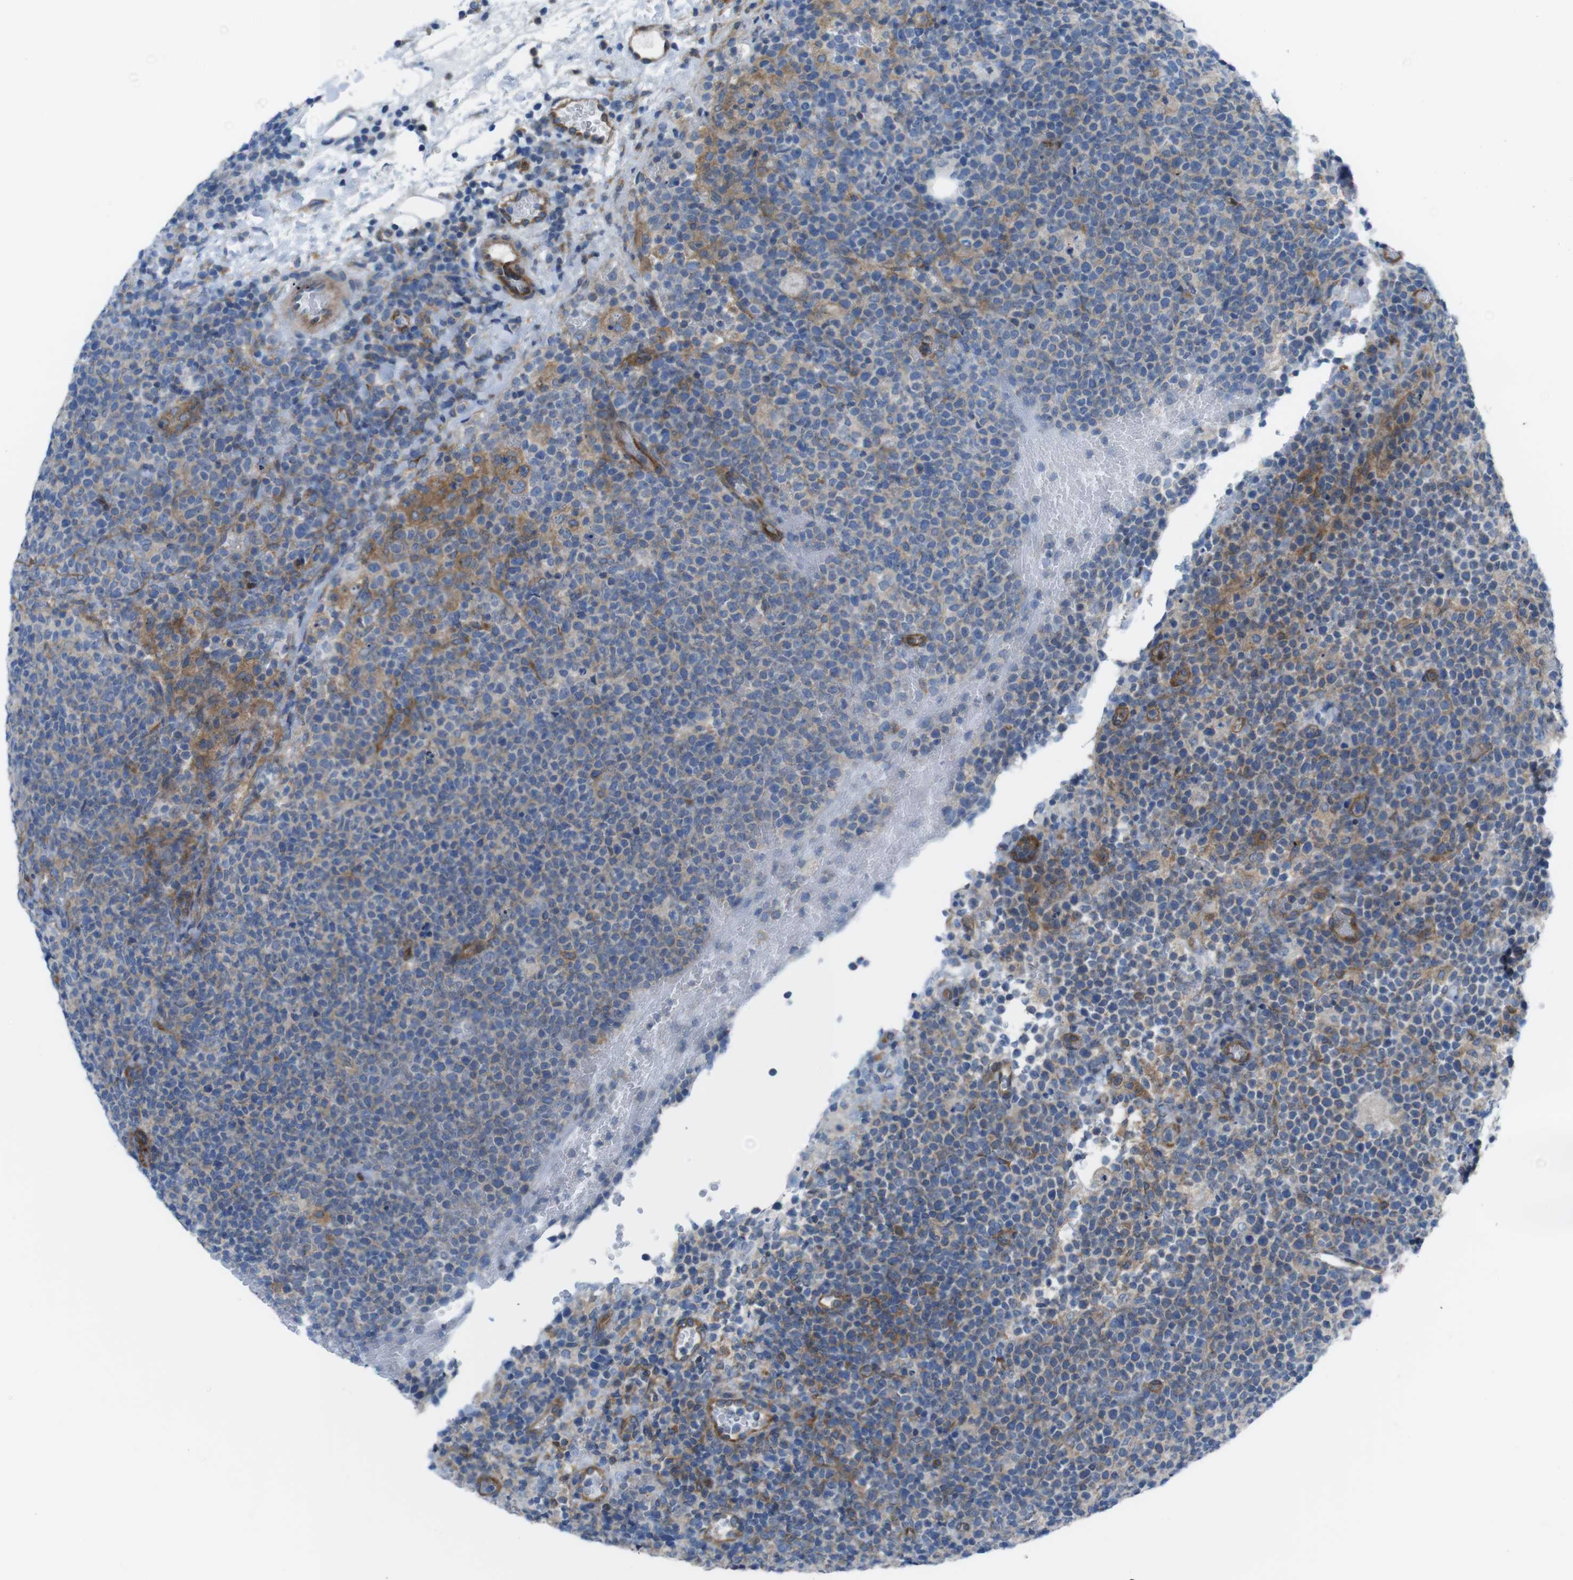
{"staining": {"intensity": "moderate", "quantity": "<25%", "location": "cytoplasmic/membranous"}, "tissue": "lymphoma", "cell_type": "Tumor cells", "image_type": "cancer", "snomed": [{"axis": "morphology", "description": "Malignant lymphoma, non-Hodgkin's type, High grade"}, {"axis": "topography", "description": "Lymph node"}], "caption": "High-power microscopy captured an immunohistochemistry (IHC) photomicrograph of lymphoma, revealing moderate cytoplasmic/membranous positivity in about <25% of tumor cells.", "gene": "DIAPH2", "patient": {"sex": "male", "age": 61}}